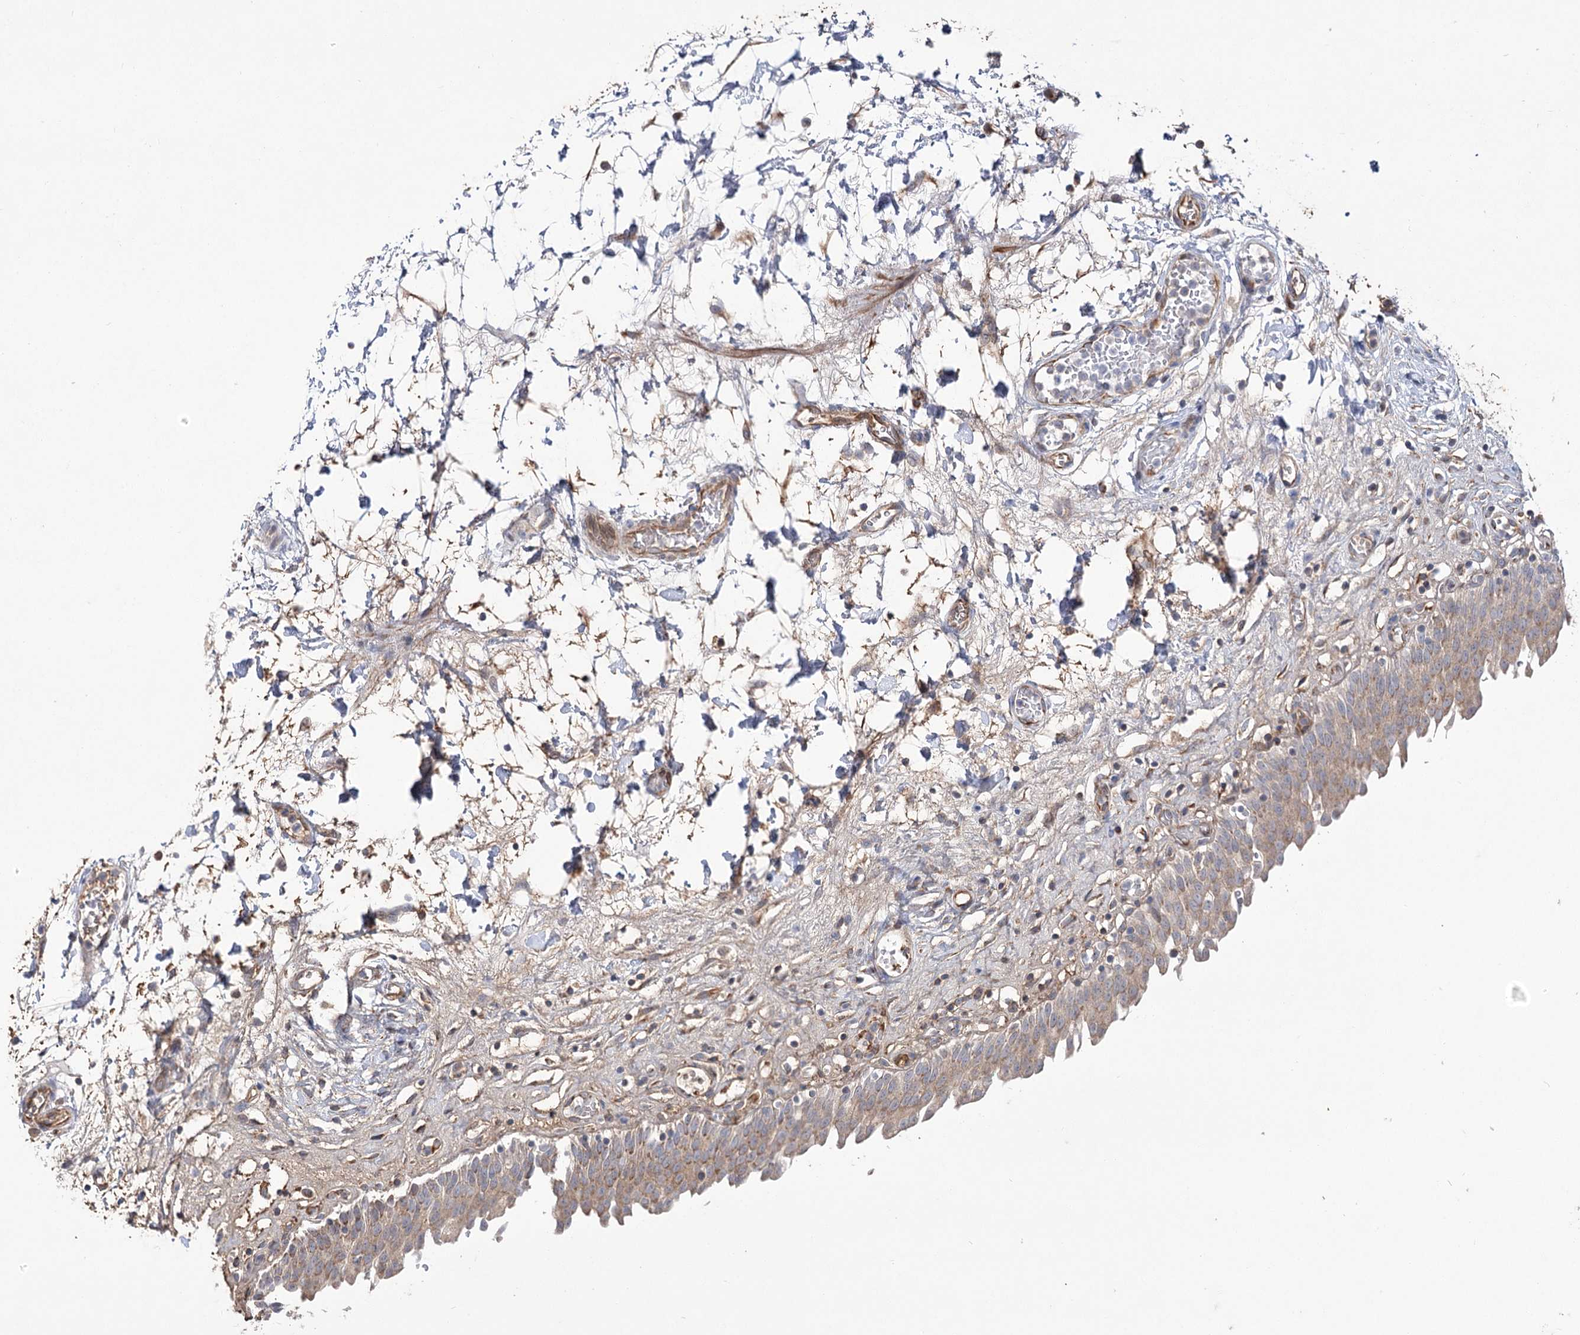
{"staining": {"intensity": "weak", "quantity": ">75%", "location": "cytoplasmic/membranous"}, "tissue": "urinary bladder", "cell_type": "Urothelial cells", "image_type": "normal", "snomed": [{"axis": "morphology", "description": "Urothelial carcinoma, High grade"}, {"axis": "topography", "description": "Urinary bladder"}], "caption": "The photomicrograph displays staining of normal urinary bladder, revealing weak cytoplasmic/membranous protein expression (brown color) within urothelial cells. The protein is shown in brown color, while the nuclei are stained blue.", "gene": "ECHDC3", "patient": {"sex": "male", "age": 46}}